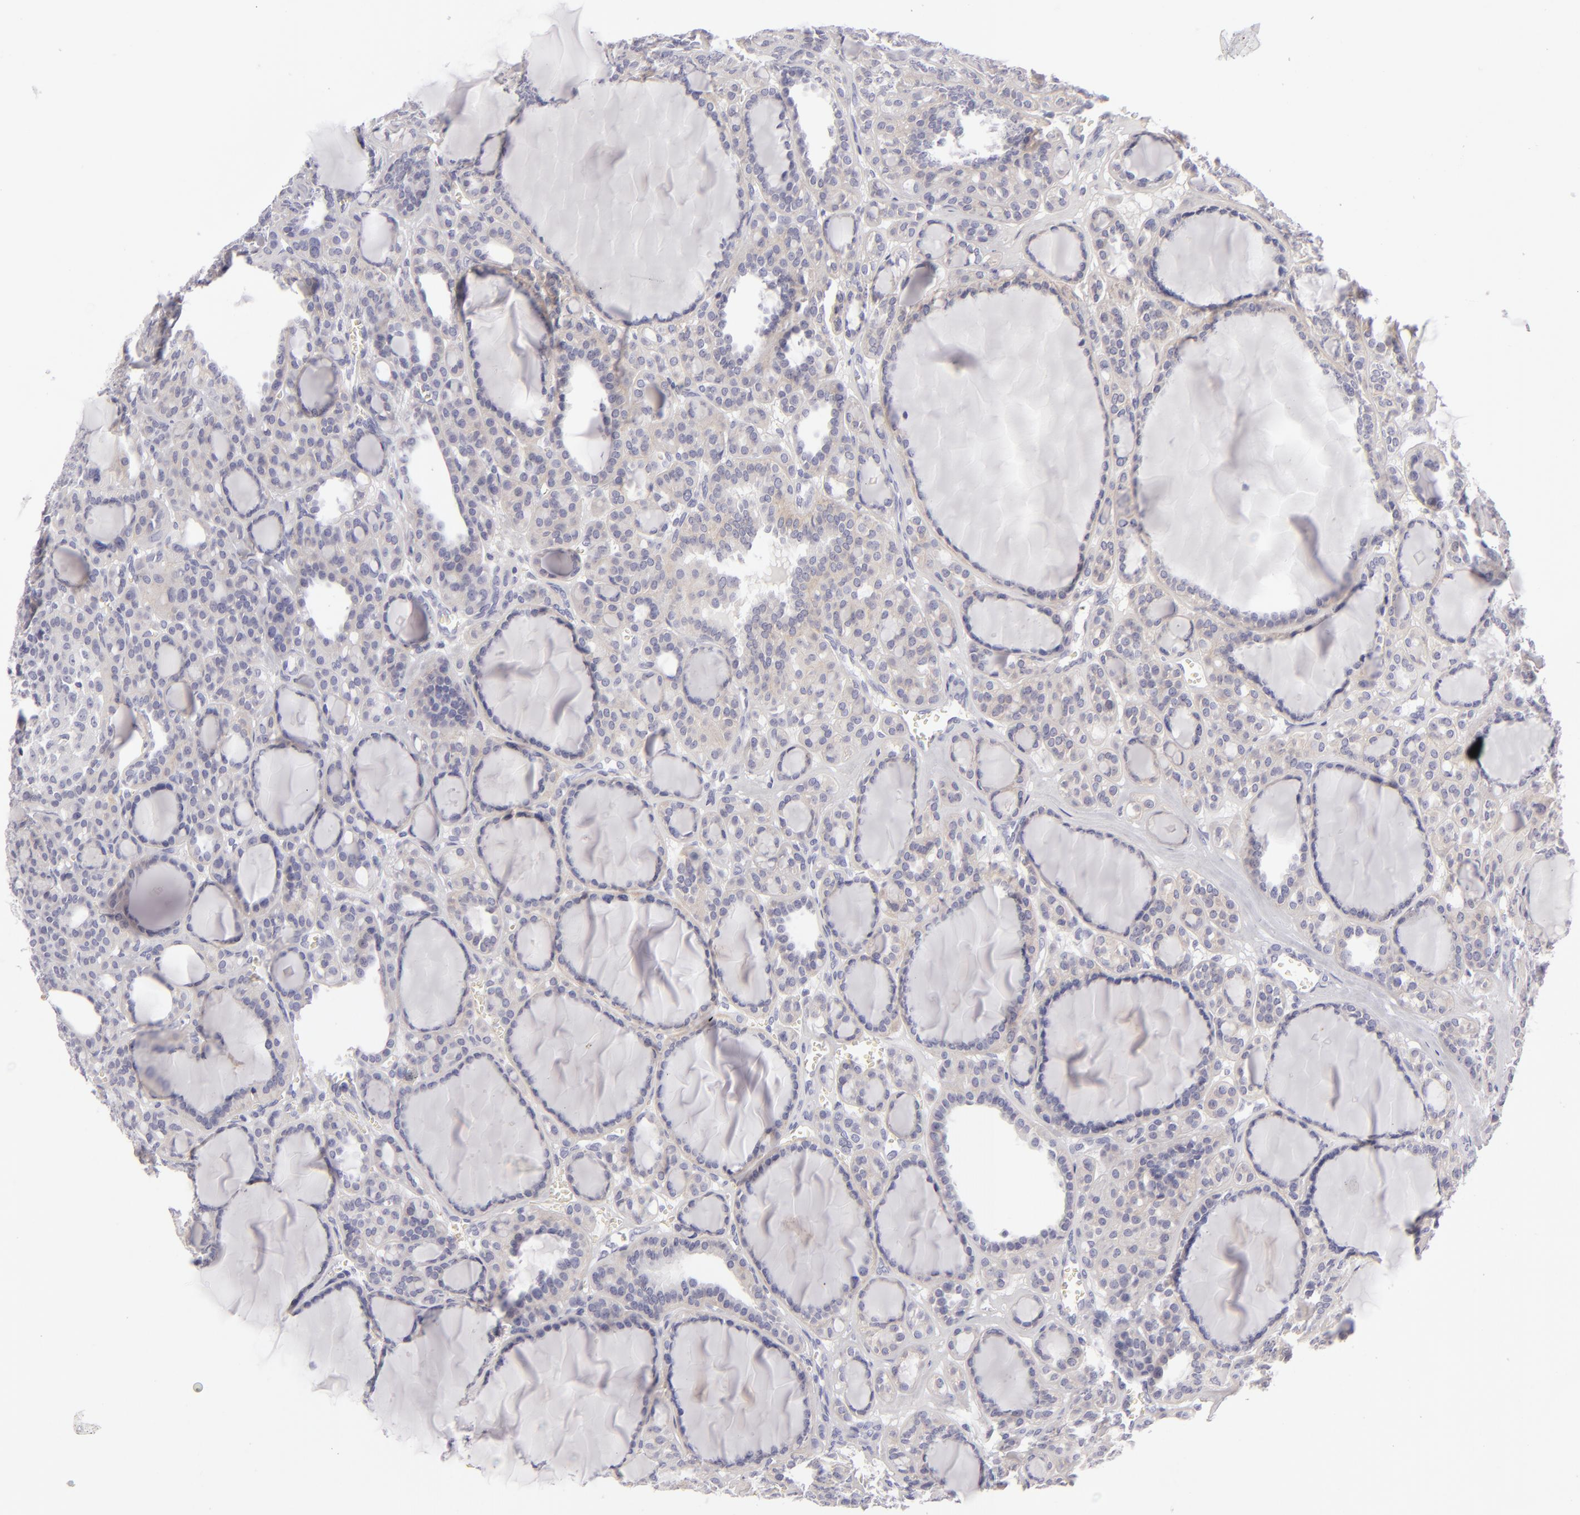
{"staining": {"intensity": "weak", "quantity": "25%-75%", "location": "cytoplasmic/membranous"}, "tissue": "thyroid cancer", "cell_type": "Tumor cells", "image_type": "cancer", "snomed": [{"axis": "morphology", "description": "Follicular adenoma carcinoma, NOS"}, {"axis": "topography", "description": "Thyroid gland"}], "caption": "A high-resolution image shows immunohistochemistry staining of follicular adenoma carcinoma (thyroid), which exhibits weak cytoplasmic/membranous staining in about 25%-75% of tumor cells.", "gene": "DLG4", "patient": {"sex": "female", "age": 71}}